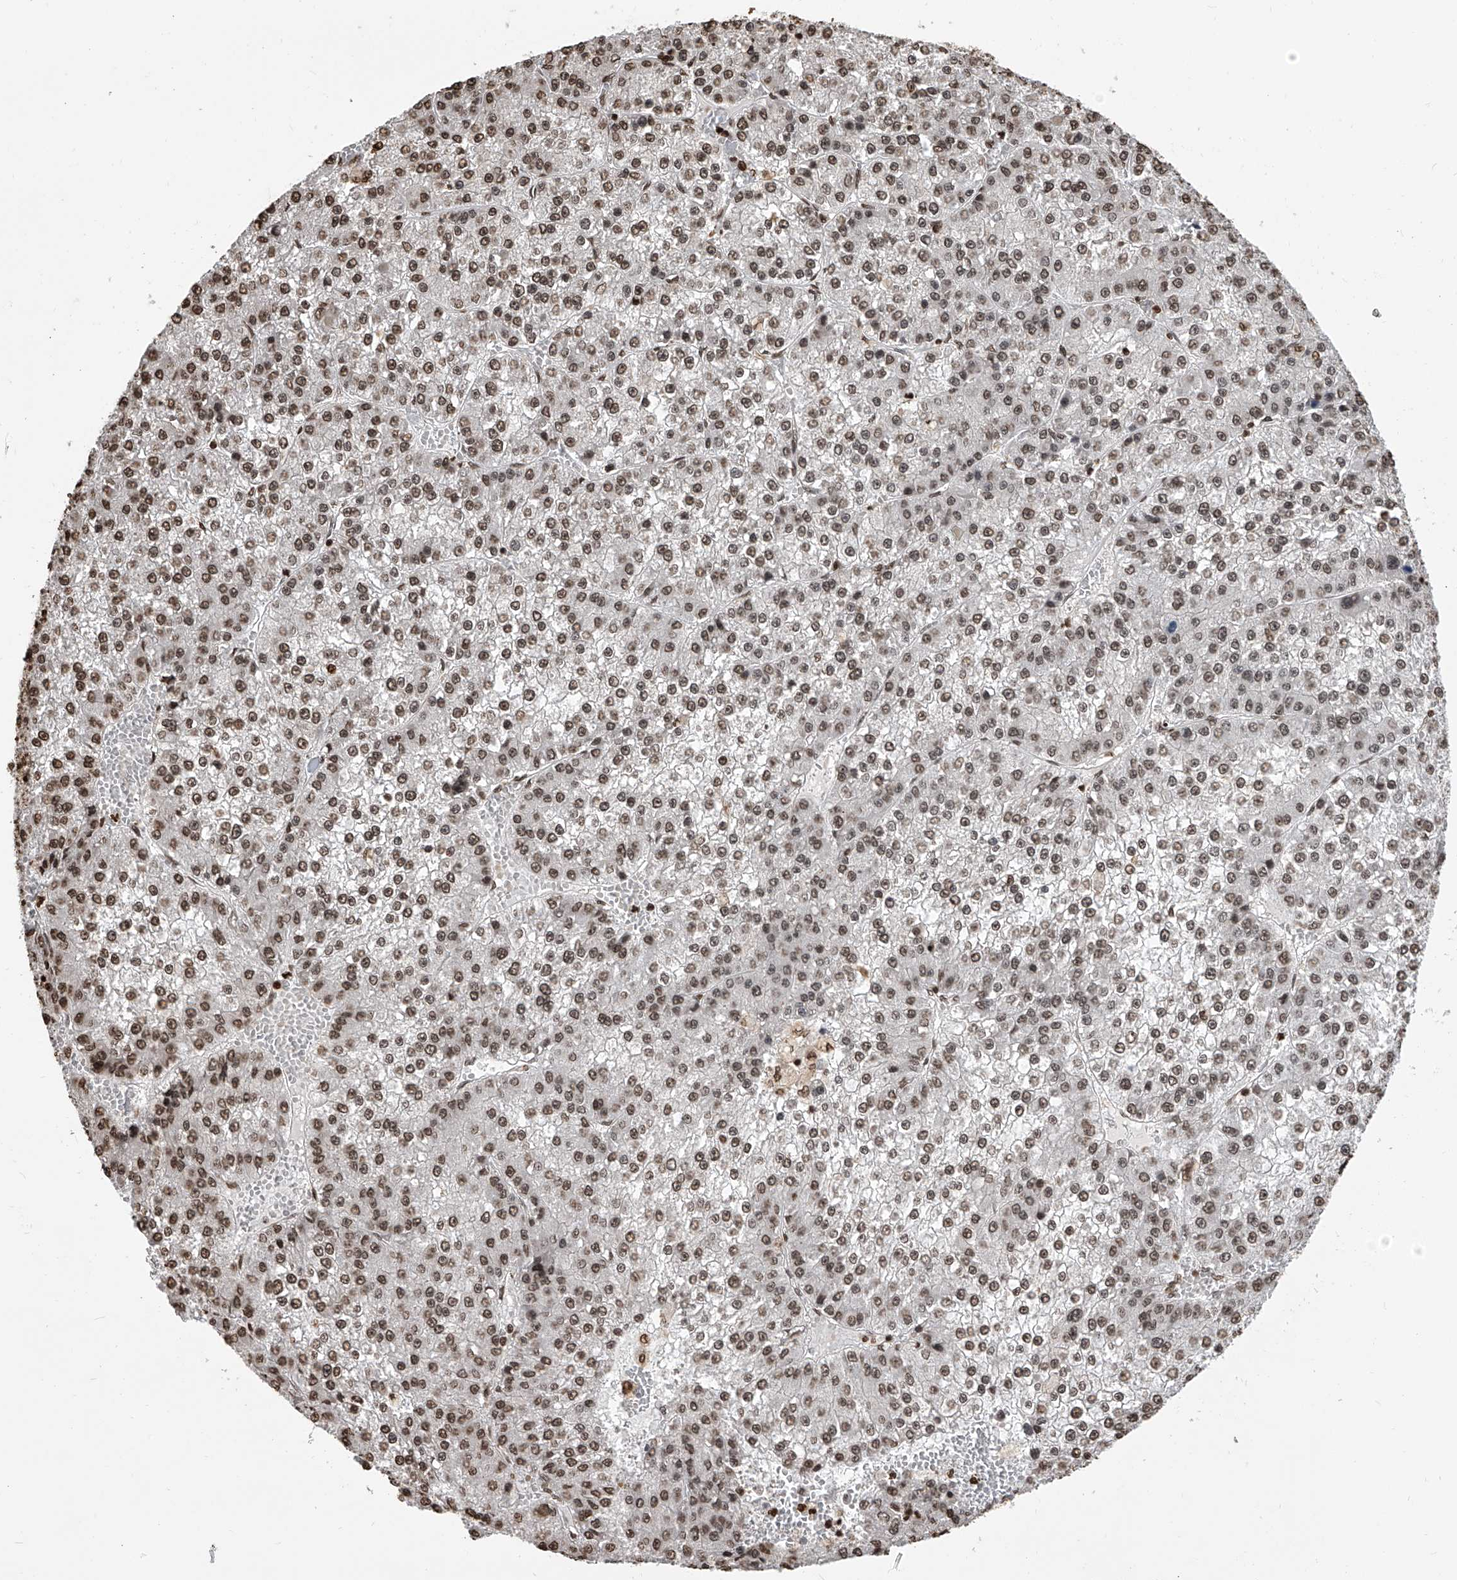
{"staining": {"intensity": "moderate", "quantity": ">75%", "location": "nuclear"}, "tissue": "liver cancer", "cell_type": "Tumor cells", "image_type": "cancer", "snomed": [{"axis": "morphology", "description": "Carcinoma, Hepatocellular, NOS"}, {"axis": "topography", "description": "Liver"}], "caption": "The photomicrograph reveals a brown stain indicating the presence of a protein in the nuclear of tumor cells in hepatocellular carcinoma (liver). (DAB (3,3'-diaminobenzidine) IHC with brightfield microscopy, high magnification).", "gene": "CFAP410", "patient": {"sex": "female", "age": 73}}